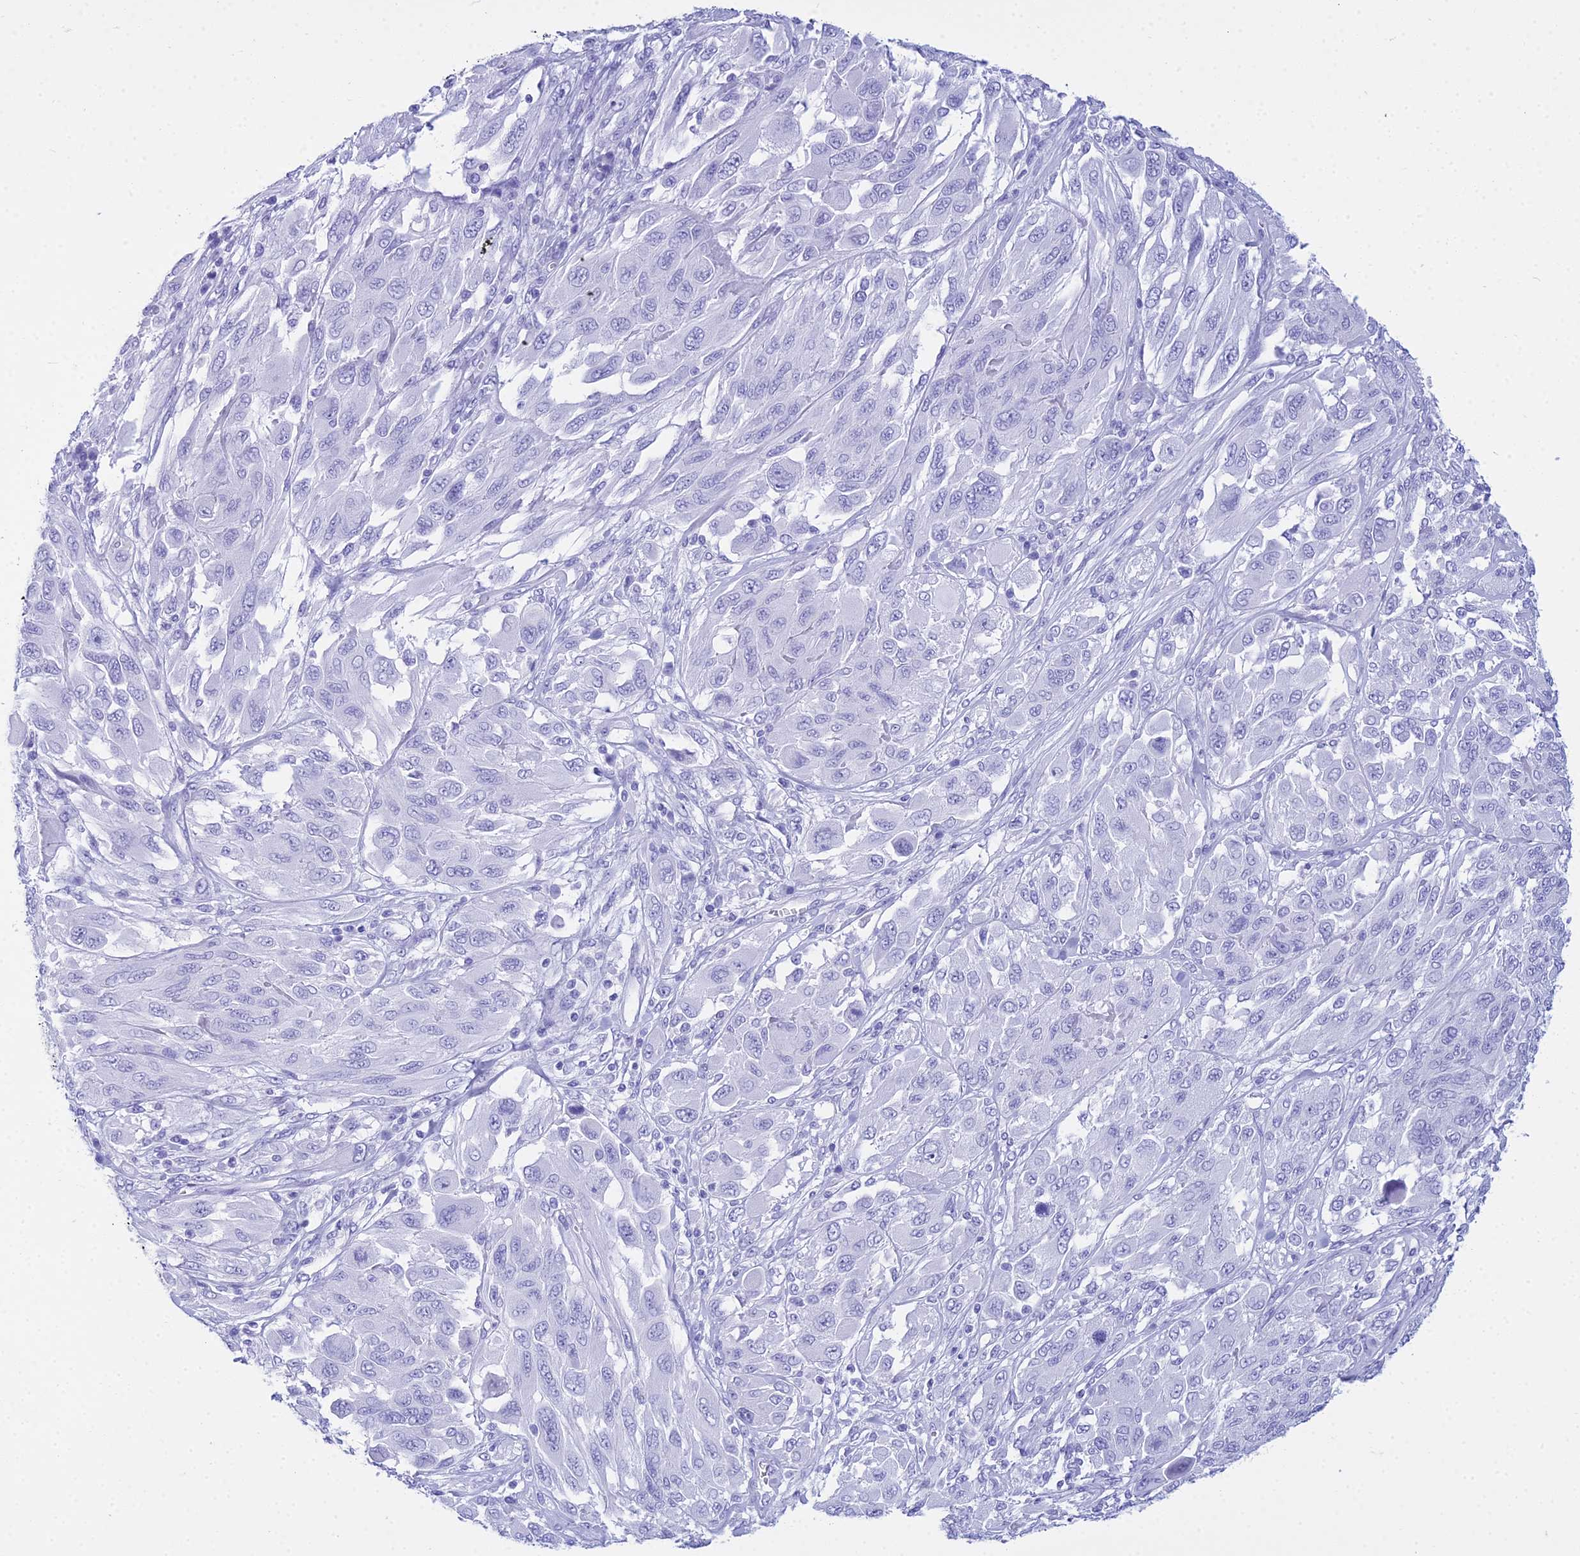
{"staining": {"intensity": "negative", "quantity": "none", "location": "none"}, "tissue": "melanoma", "cell_type": "Tumor cells", "image_type": "cancer", "snomed": [{"axis": "morphology", "description": "Malignant melanoma, NOS"}, {"axis": "topography", "description": "Skin"}], "caption": "A high-resolution photomicrograph shows immunohistochemistry (IHC) staining of malignant melanoma, which reveals no significant staining in tumor cells. (Stains: DAB immunohistochemistry with hematoxylin counter stain, Microscopy: brightfield microscopy at high magnification).", "gene": "ZNF442", "patient": {"sex": "female", "age": 91}}